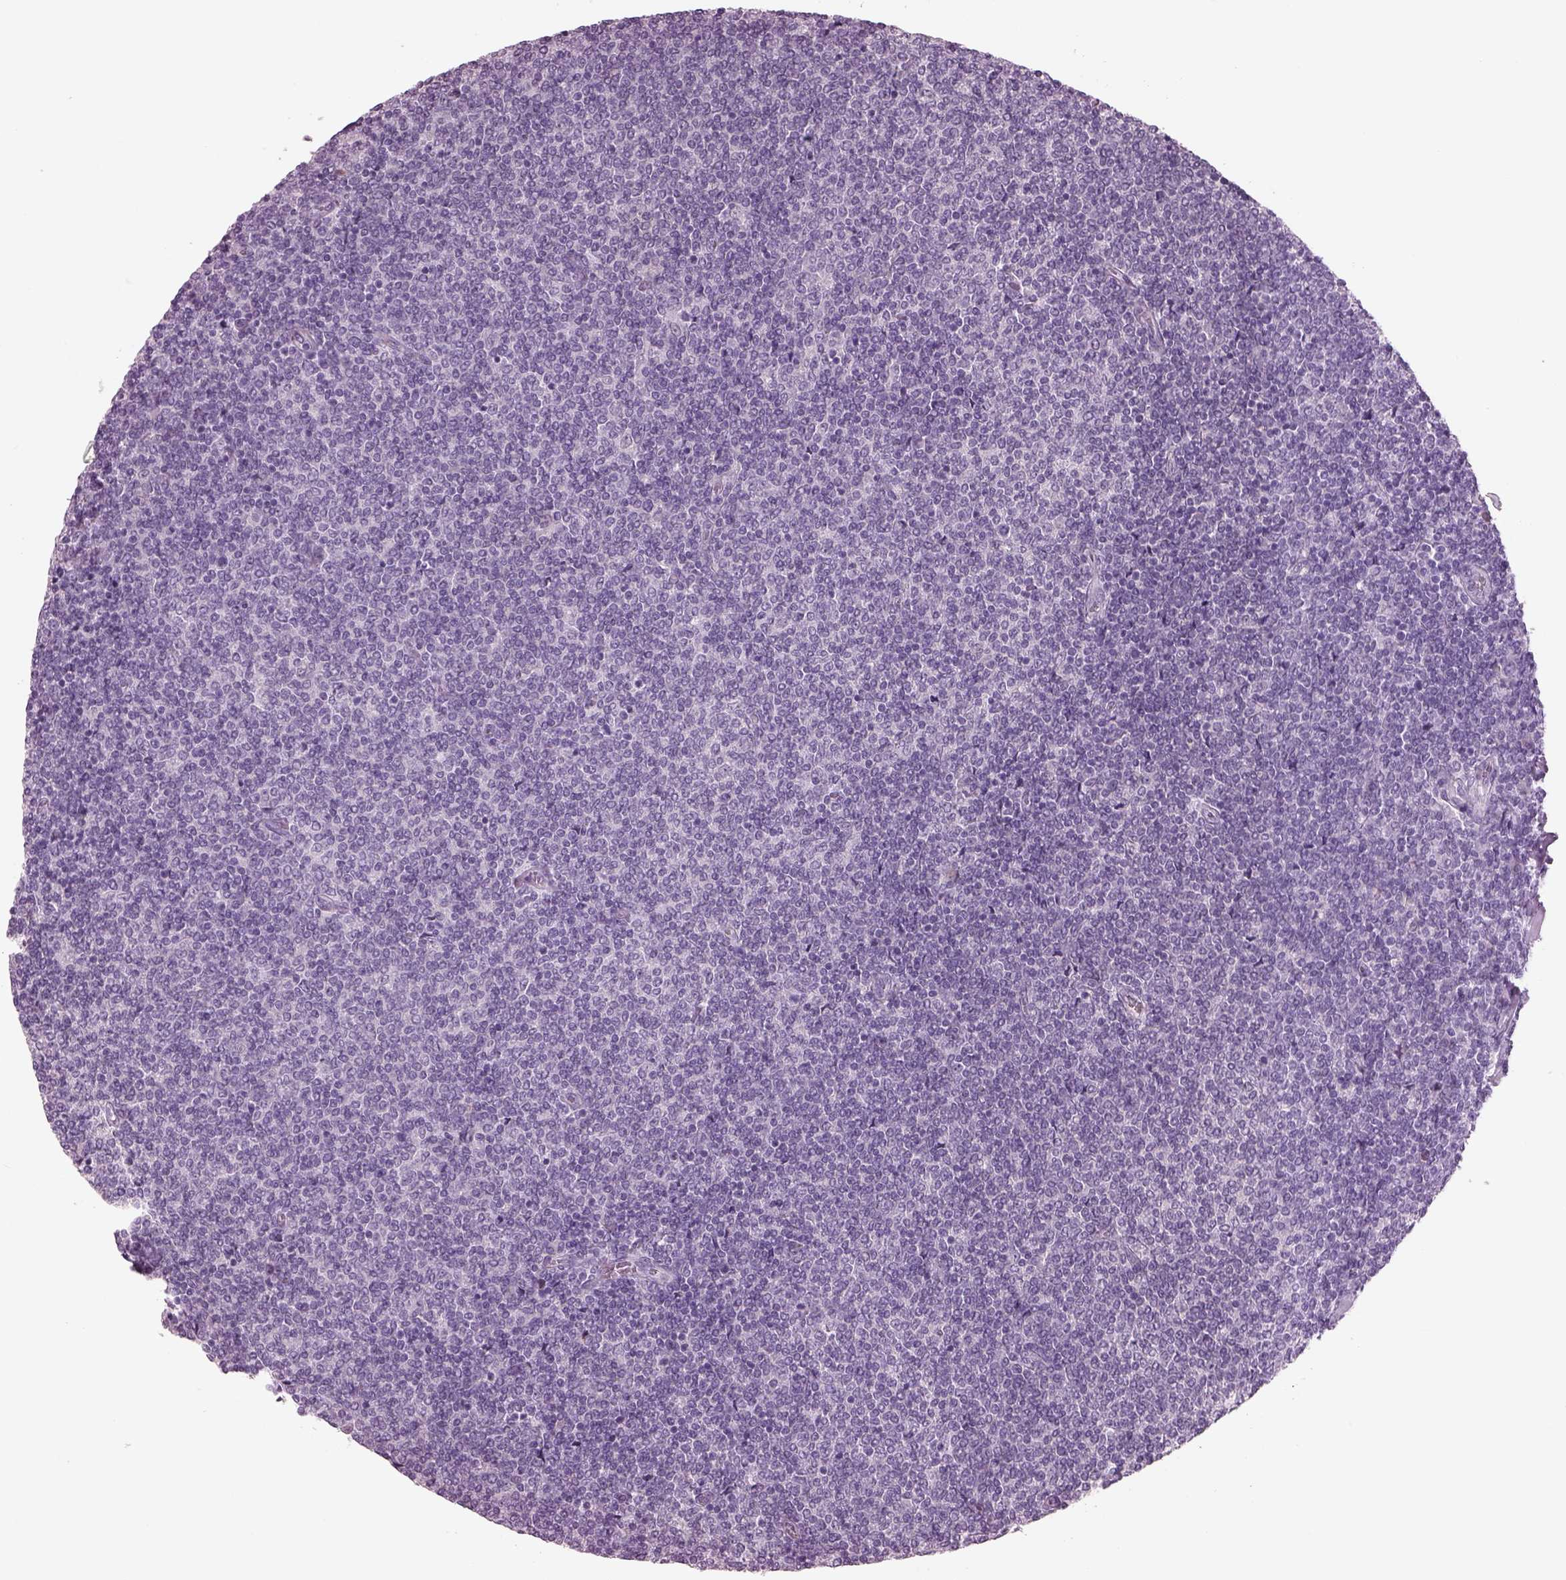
{"staining": {"intensity": "negative", "quantity": "none", "location": "none"}, "tissue": "lymphoma", "cell_type": "Tumor cells", "image_type": "cancer", "snomed": [{"axis": "morphology", "description": "Malignant lymphoma, non-Hodgkin's type, Low grade"}, {"axis": "topography", "description": "Lymph node"}], "caption": "A histopathology image of malignant lymphoma, non-Hodgkin's type (low-grade) stained for a protein demonstrates no brown staining in tumor cells. (DAB (3,3'-diaminobenzidine) IHC visualized using brightfield microscopy, high magnification).", "gene": "CYLC1", "patient": {"sex": "male", "age": 52}}